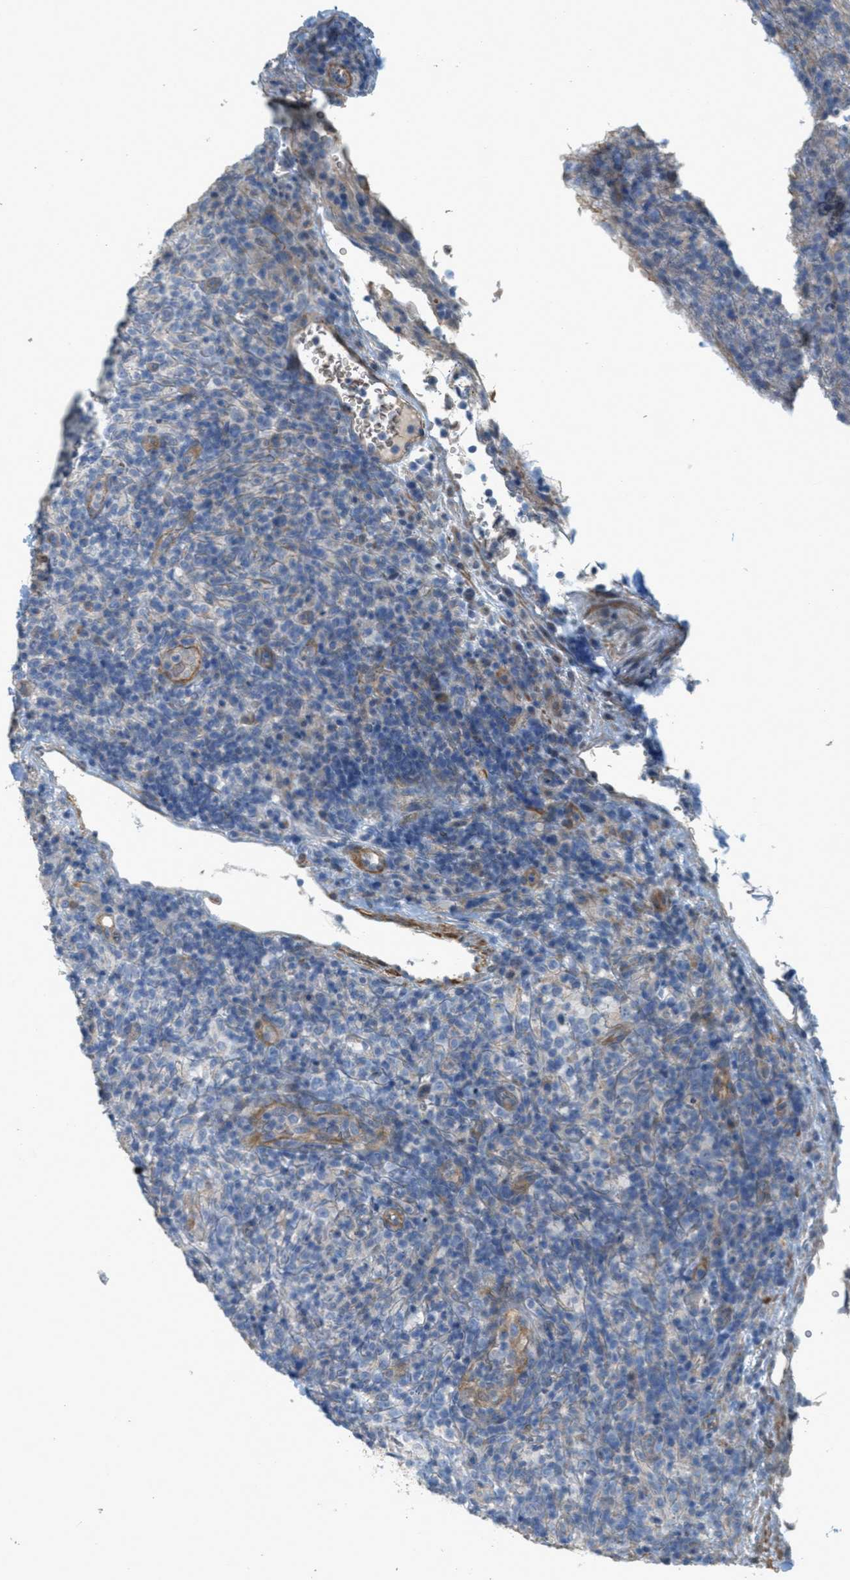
{"staining": {"intensity": "negative", "quantity": "none", "location": "none"}, "tissue": "lymphoma", "cell_type": "Tumor cells", "image_type": "cancer", "snomed": [{"axis": "morphology", "description": "Malignant lymphoma, non-Hodgkin's type, High grade"}, {"axis": "topography", "description": "Lymph node"}], "caption": "The photomicrograph displays no staining of tumor cells in lymphoma.", "gene": "MRS2", "patient": {"sex": "female", "age": 76}}